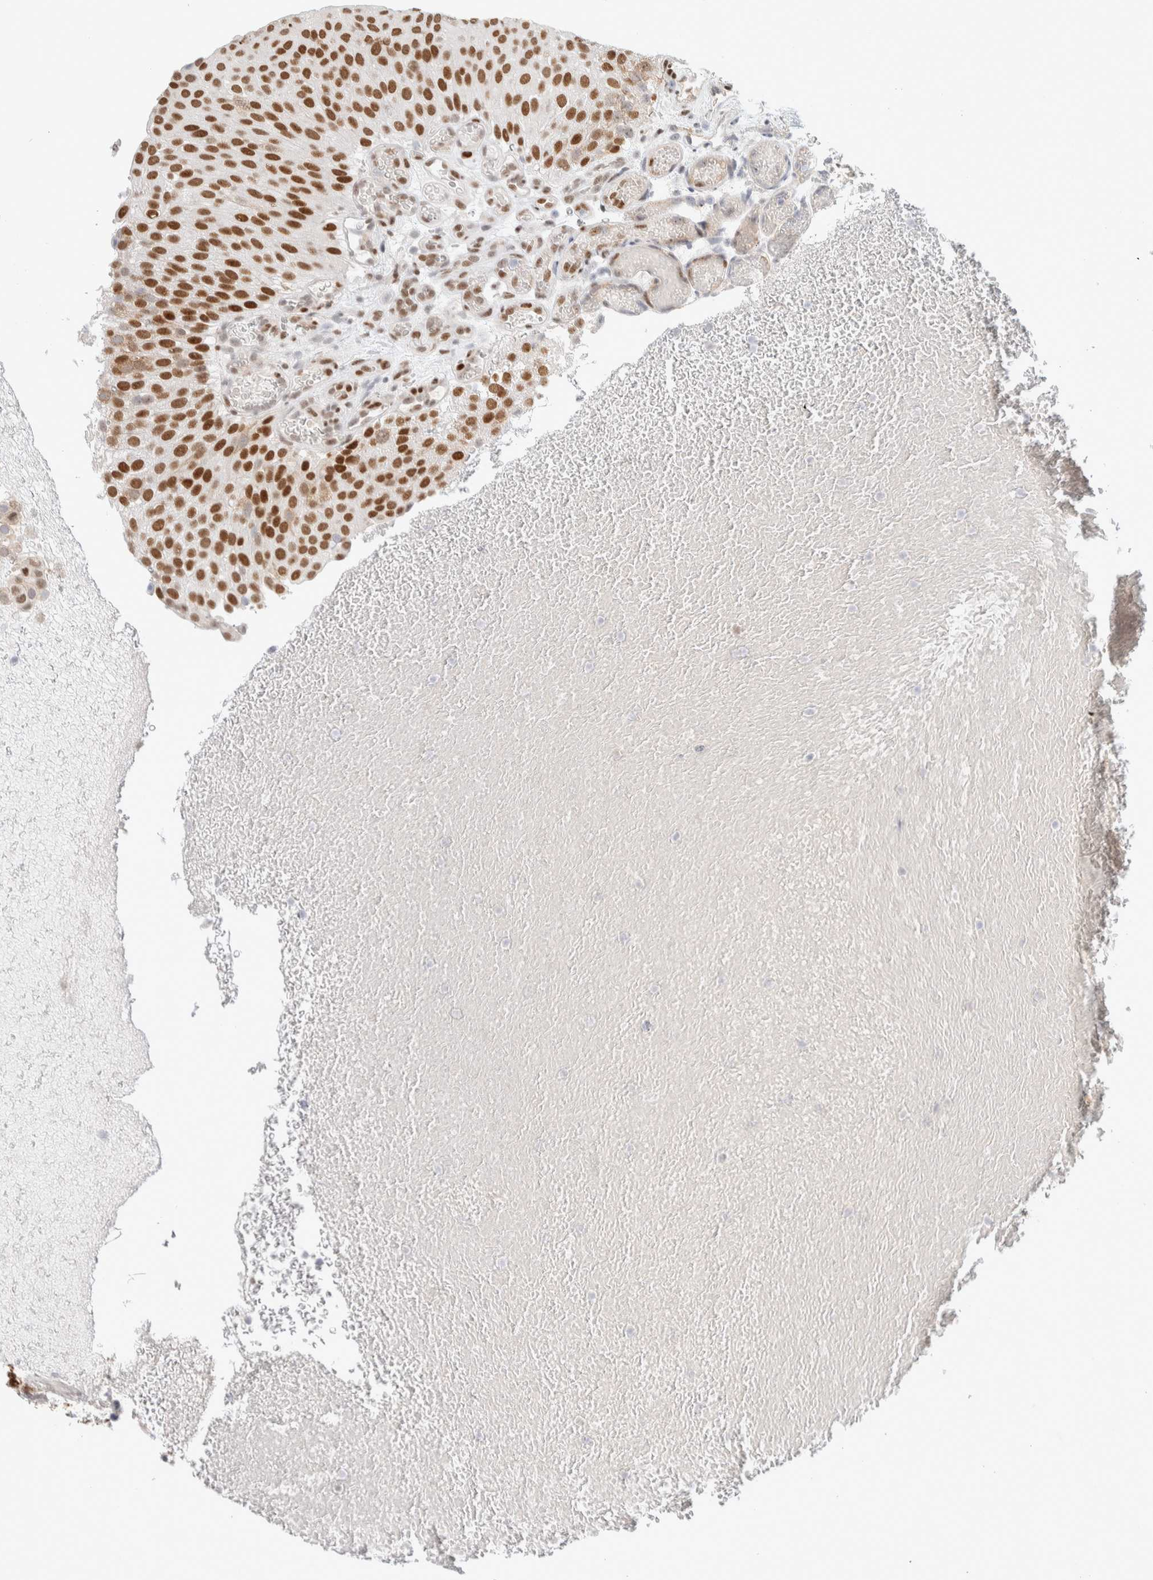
{"staining": {"intensity": "moderate", "quantity": ">75%", "location": "nuclear"}, "tissue": "urothelial cancer", "cell_type": "Tumor cells", "image_type": "cancer", "snomed": [{"axis": "morphology", "description": "Urothelial carcinoma, Low grade"}, {"axis": "topography", "description": "Urinary bladder"}], "caption": "A micrograph of urothelial carcinoma (low-grade) stained for a protein displays moderate nuclear brown staining in tumor cells. (DAB (3,3'-diaminobenzidine) IHC, brown staining for protein, blue staining for nuclei).", "gene": "PUS7", "patient": {"sex": "male", "age": 78}}